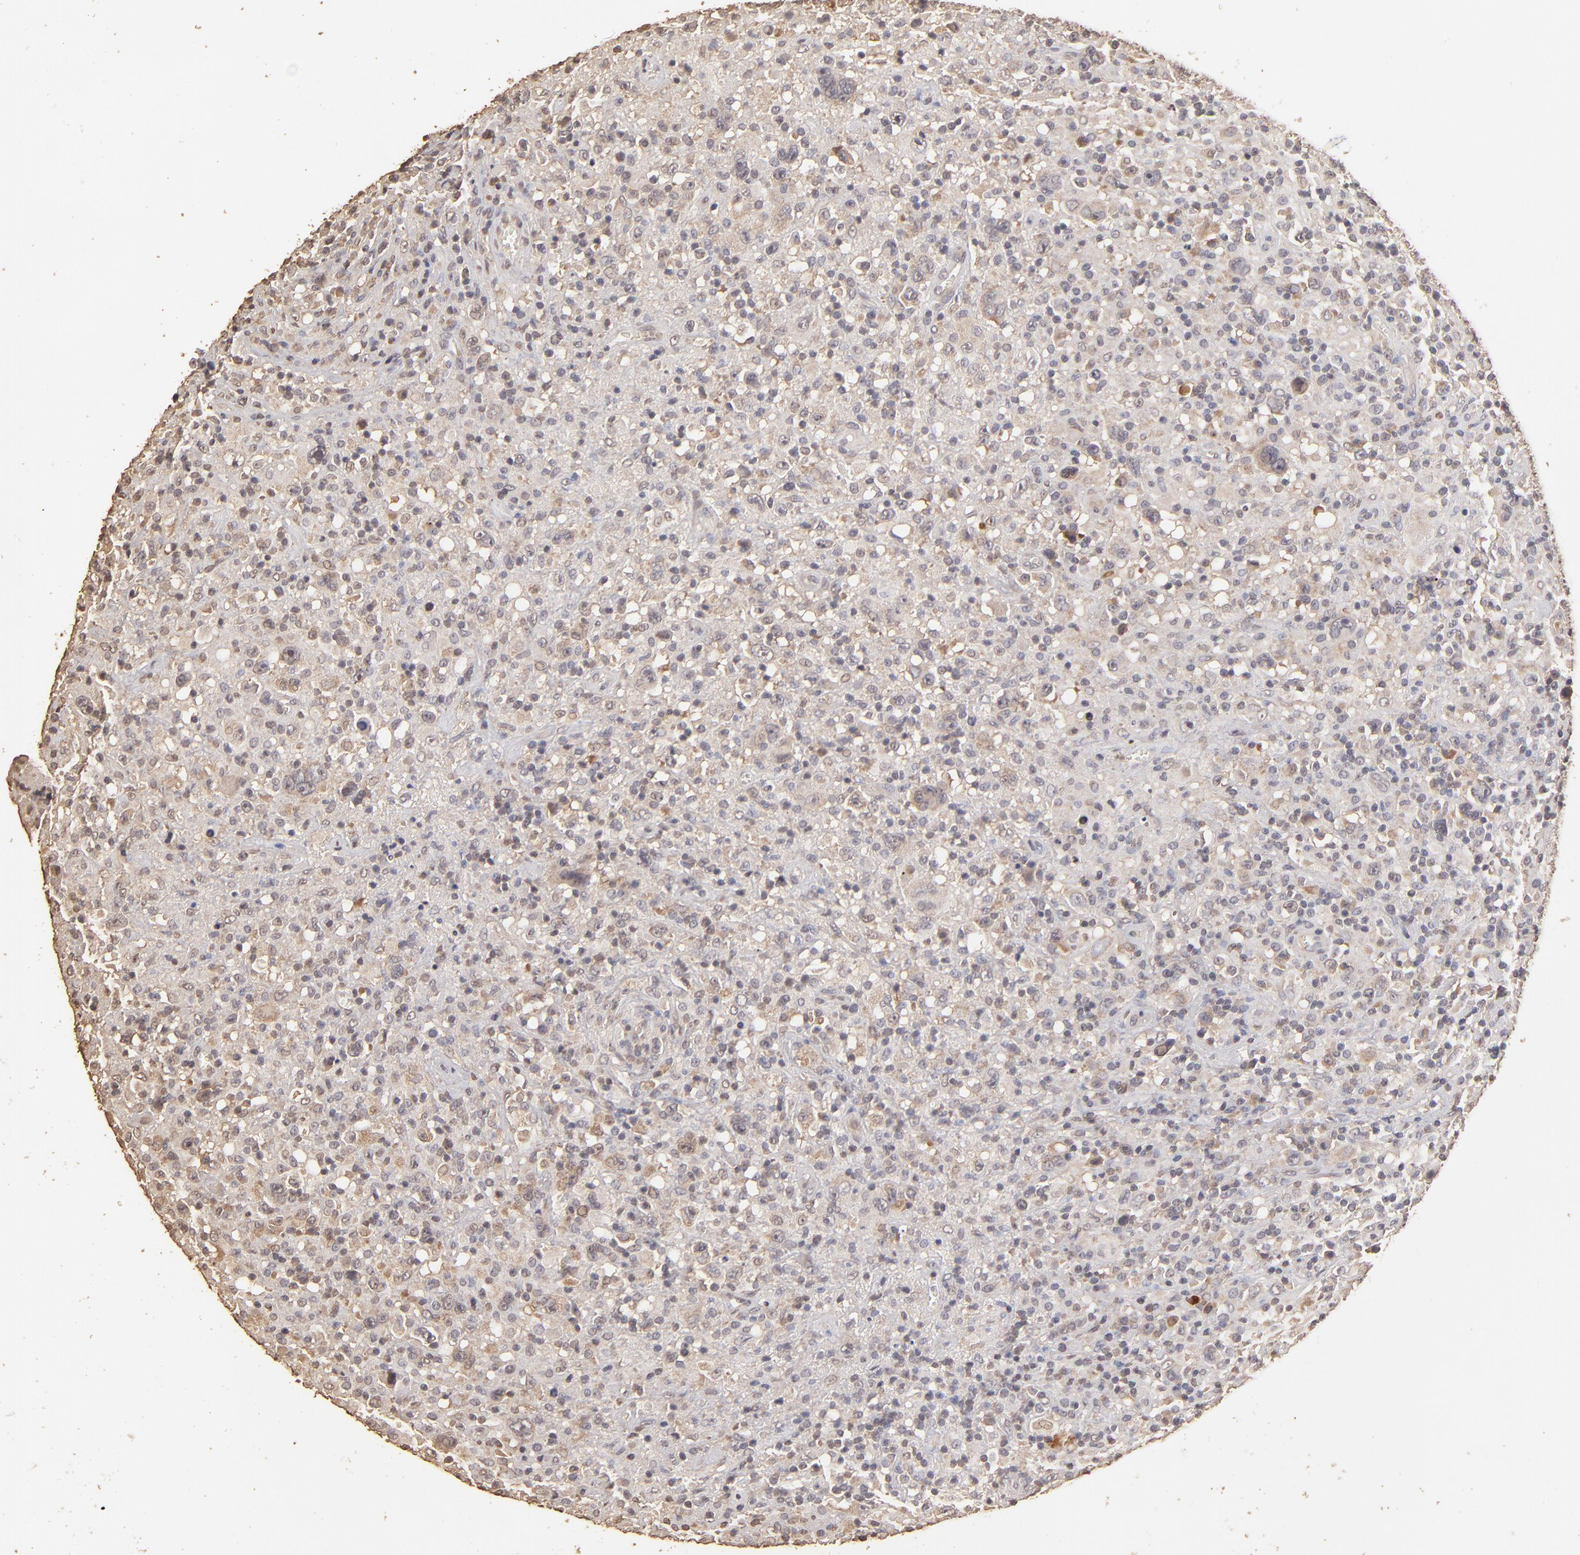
{"staining": {"intensity": "weak", "quantity": "<25%", "location": "cytoplasmic/membranous"}, "tissue": "lymphoma", "cell_type": "Tumor cells", "image_type": "cancer", "snomed": [{"axis": "morphology", "description": "Hodgkin's disease, NOS"}, {"axis": "topography", "description": "Lymph node"}], "caption": "There is no significant staining in tumor cells of Hodgkin's disease.", "gene": "OPHN1", "patient": {"sex": "male", "age": 46}}